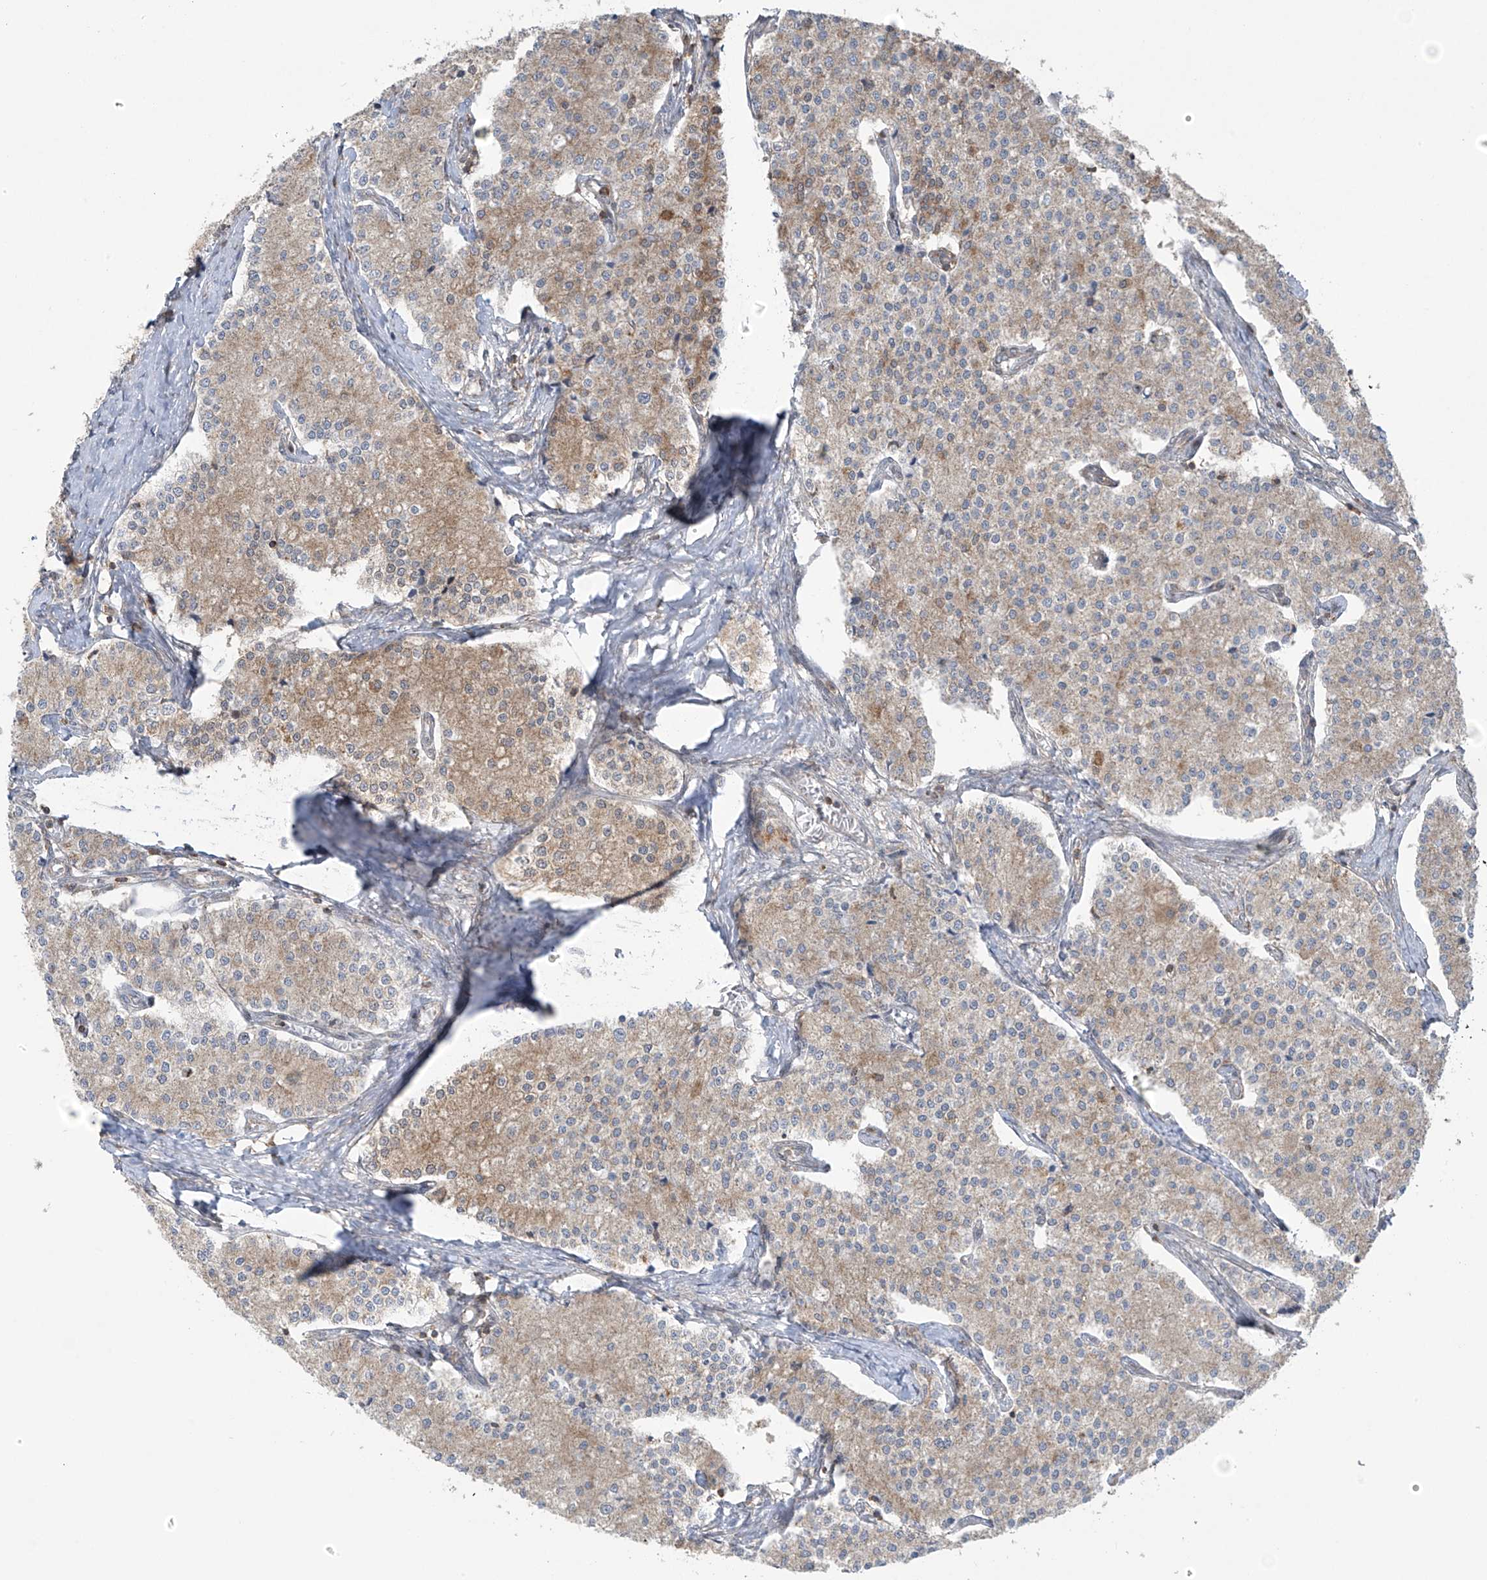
{"staining": {"intensity": "weak", "quantity": "25%-75%", "location": "cytoplasmic/membranous"}, "tissue": "carcinoid", "cell_type": "Tumor cells", "image_type": "cancer", "snomed": [{"axis": "morphology", "description": "Carcinoid, malignant, NOS"}, {"axis": "topography", "description": "Colon"}], "caption": "IHC (DAB (3,3'-diaminobenzidine)) staining of malignant carcinoid exhibits weak cytoplasmic/membranous protein positivity in approximately 25%-75% of tumor cells.", "gene": "HDDC2", "patient": {"sex": "female", "age": 52}}